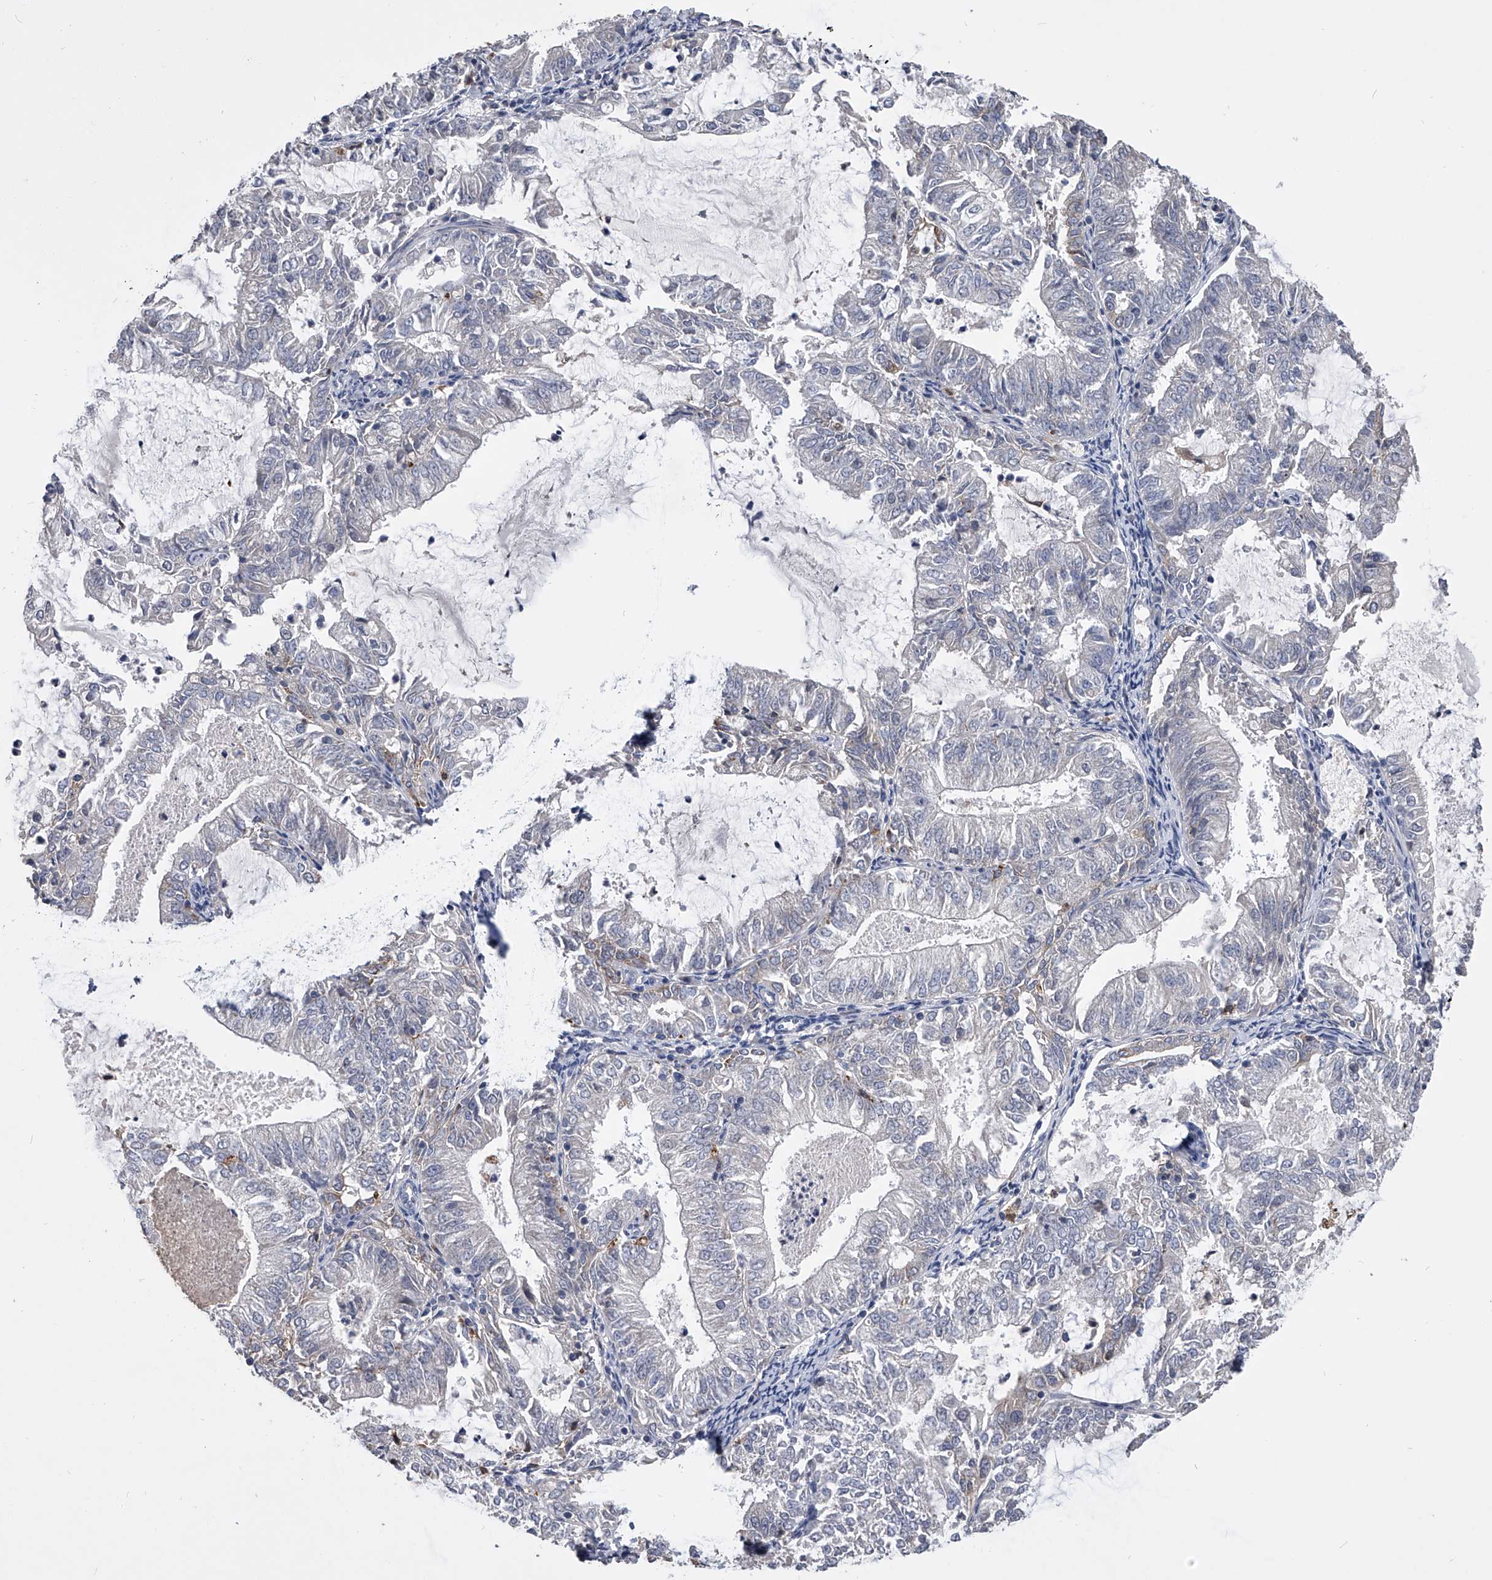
{"staining": {"intensity": "negative", "quantity": "none", "location": "none"}, "tissue": "endometrial cancer", "cell_type": "Tumor cells", "image_type": "cancer", "snomed": [{"axis": "morphology", "description": "Adenocarcinoma, NOS"}, {"axis": "topography", "description": "Endometrium"}], "caption": "The micrograph displays no staining of tumor cells in endometrial cancer.", "gene": "MAP4K3", "patient": {"sex": "female", "age": 57}}